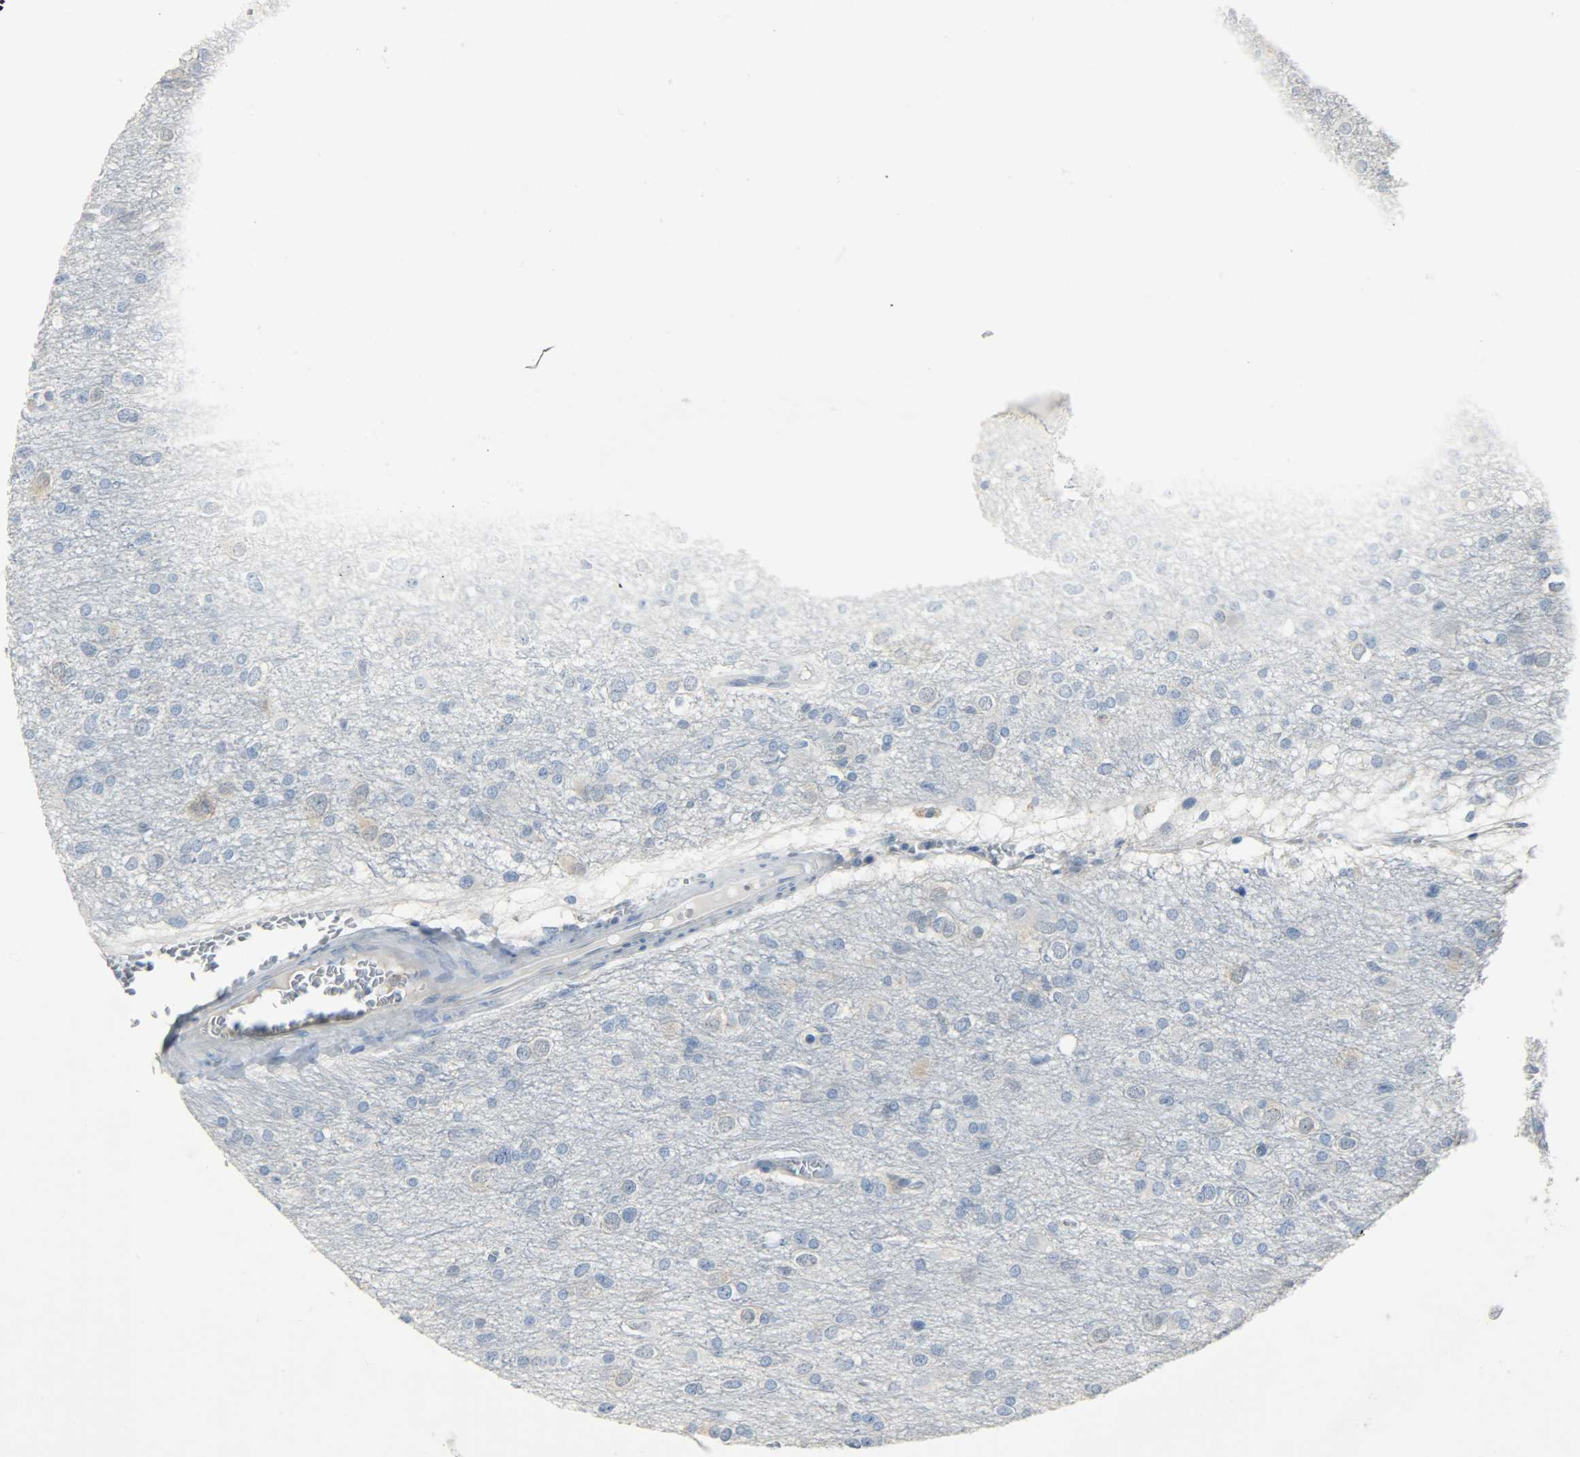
{"staining": {"intensity": "negative", "quantity": "none", "location": "none"}, "tissue": "glioma", "cell_type": "Tumor cells", "image_type": "cancer", "snomed": [{"axis": "morphology", "description": "Glioma, malignant, Low grade"}, {"axis": "topography", "description": "Brain"}], "caption": "Tumor cells are negative for protein expression in human glioma.", "gene": "EIF4EBP1", "patient": {"sex": "male", "age": 42}}